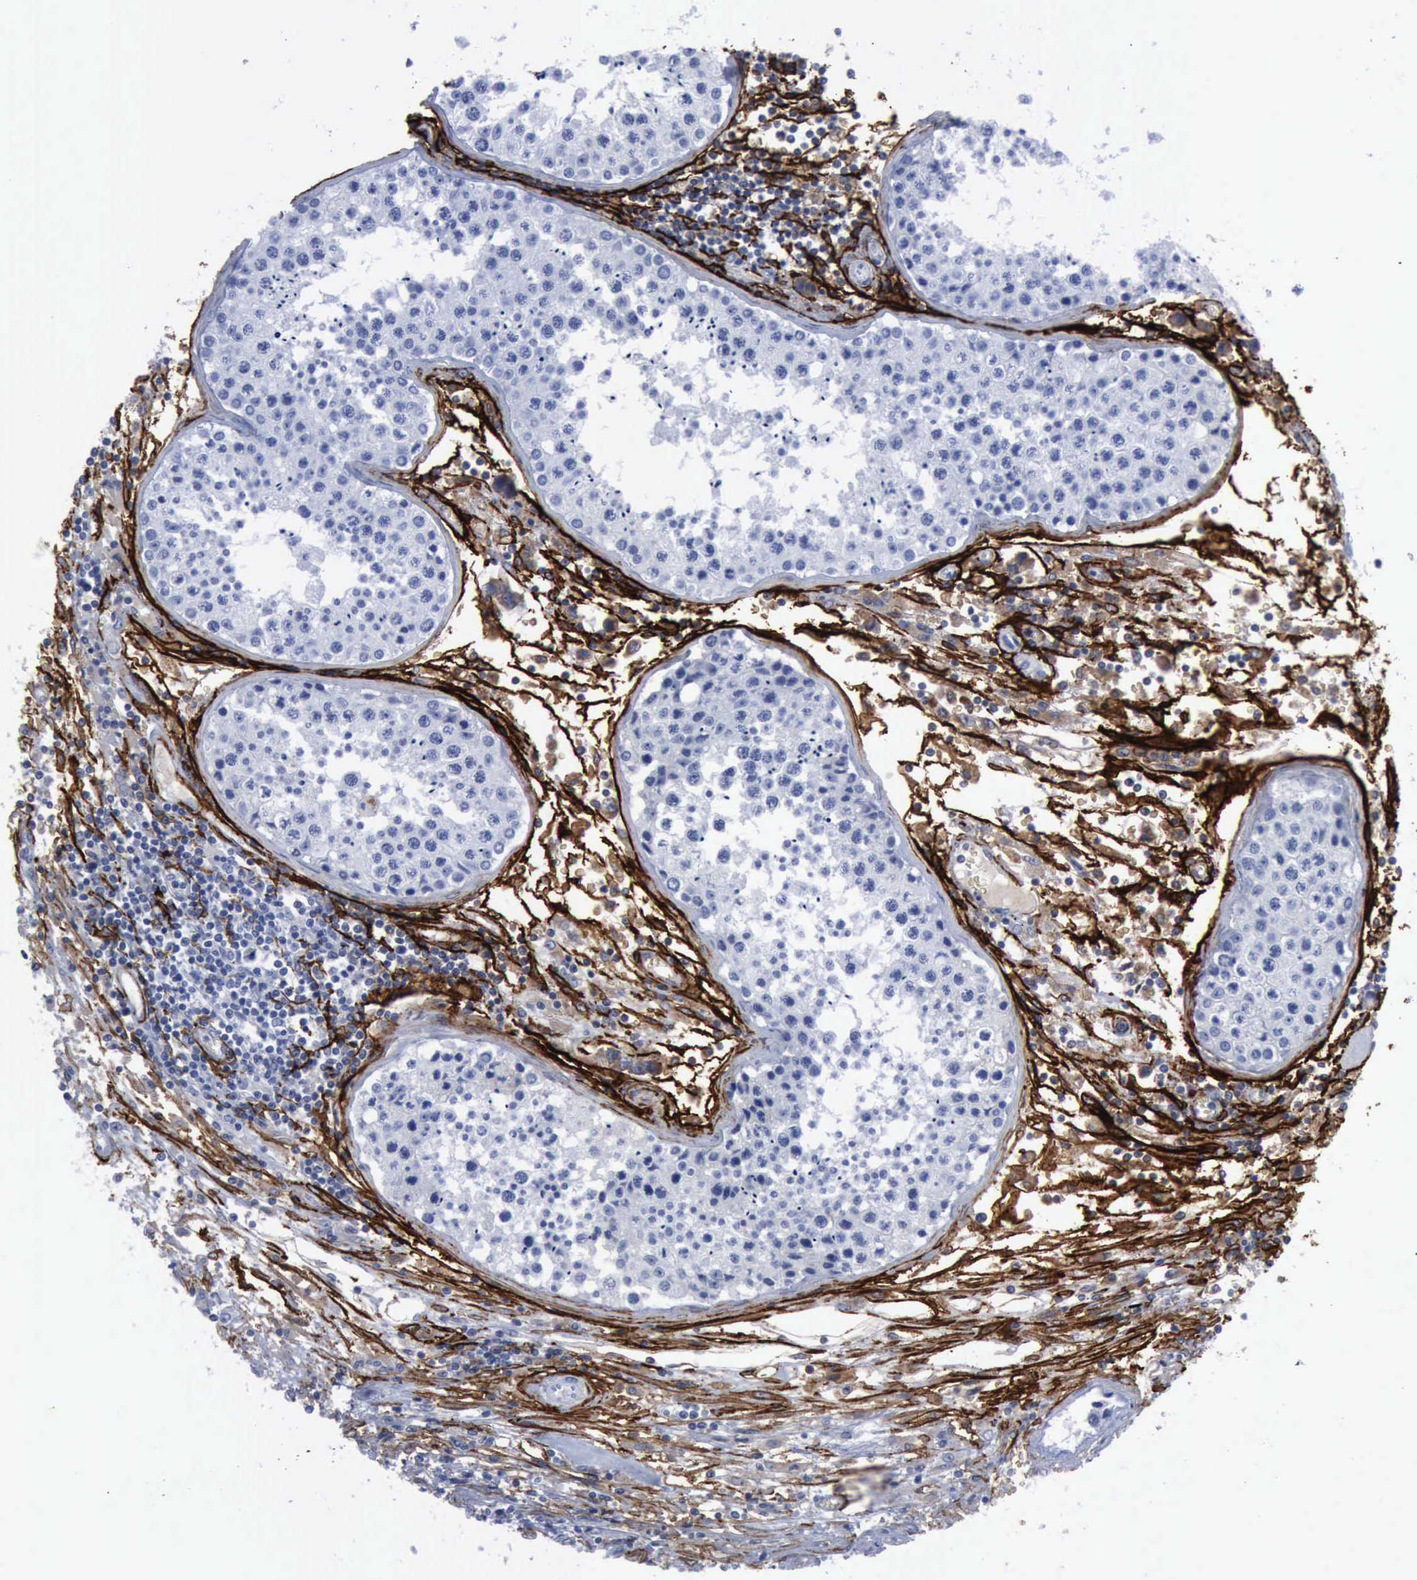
{"staining": {"intensity": "negative", "quantity": "none", "location": "none"}, "tissue": "testis cancer", "cell_type": "Tumor cells", "image_type": "cancer", "snomed": [{"axis": "morphology", "description": "Carcinoma, Embryonal, NOS"}, {"axis": "topography", "description": "Testis"}], "caption": "This micrograph is of testis cancer (embryonal carcinoma) stained with IHC to label a protein in brown with the nuclei are counter-stained blue. There is no expression in tumor cells. The staining was performed using DAB (3,3'-diaminobenzidine) to visualize the protein expression in brown, while the nuclei were stained in blue with hematoxylin (Magnification: 20x).", "gene": "NGFR", "patient": {"sex": "male", "age": 31}}